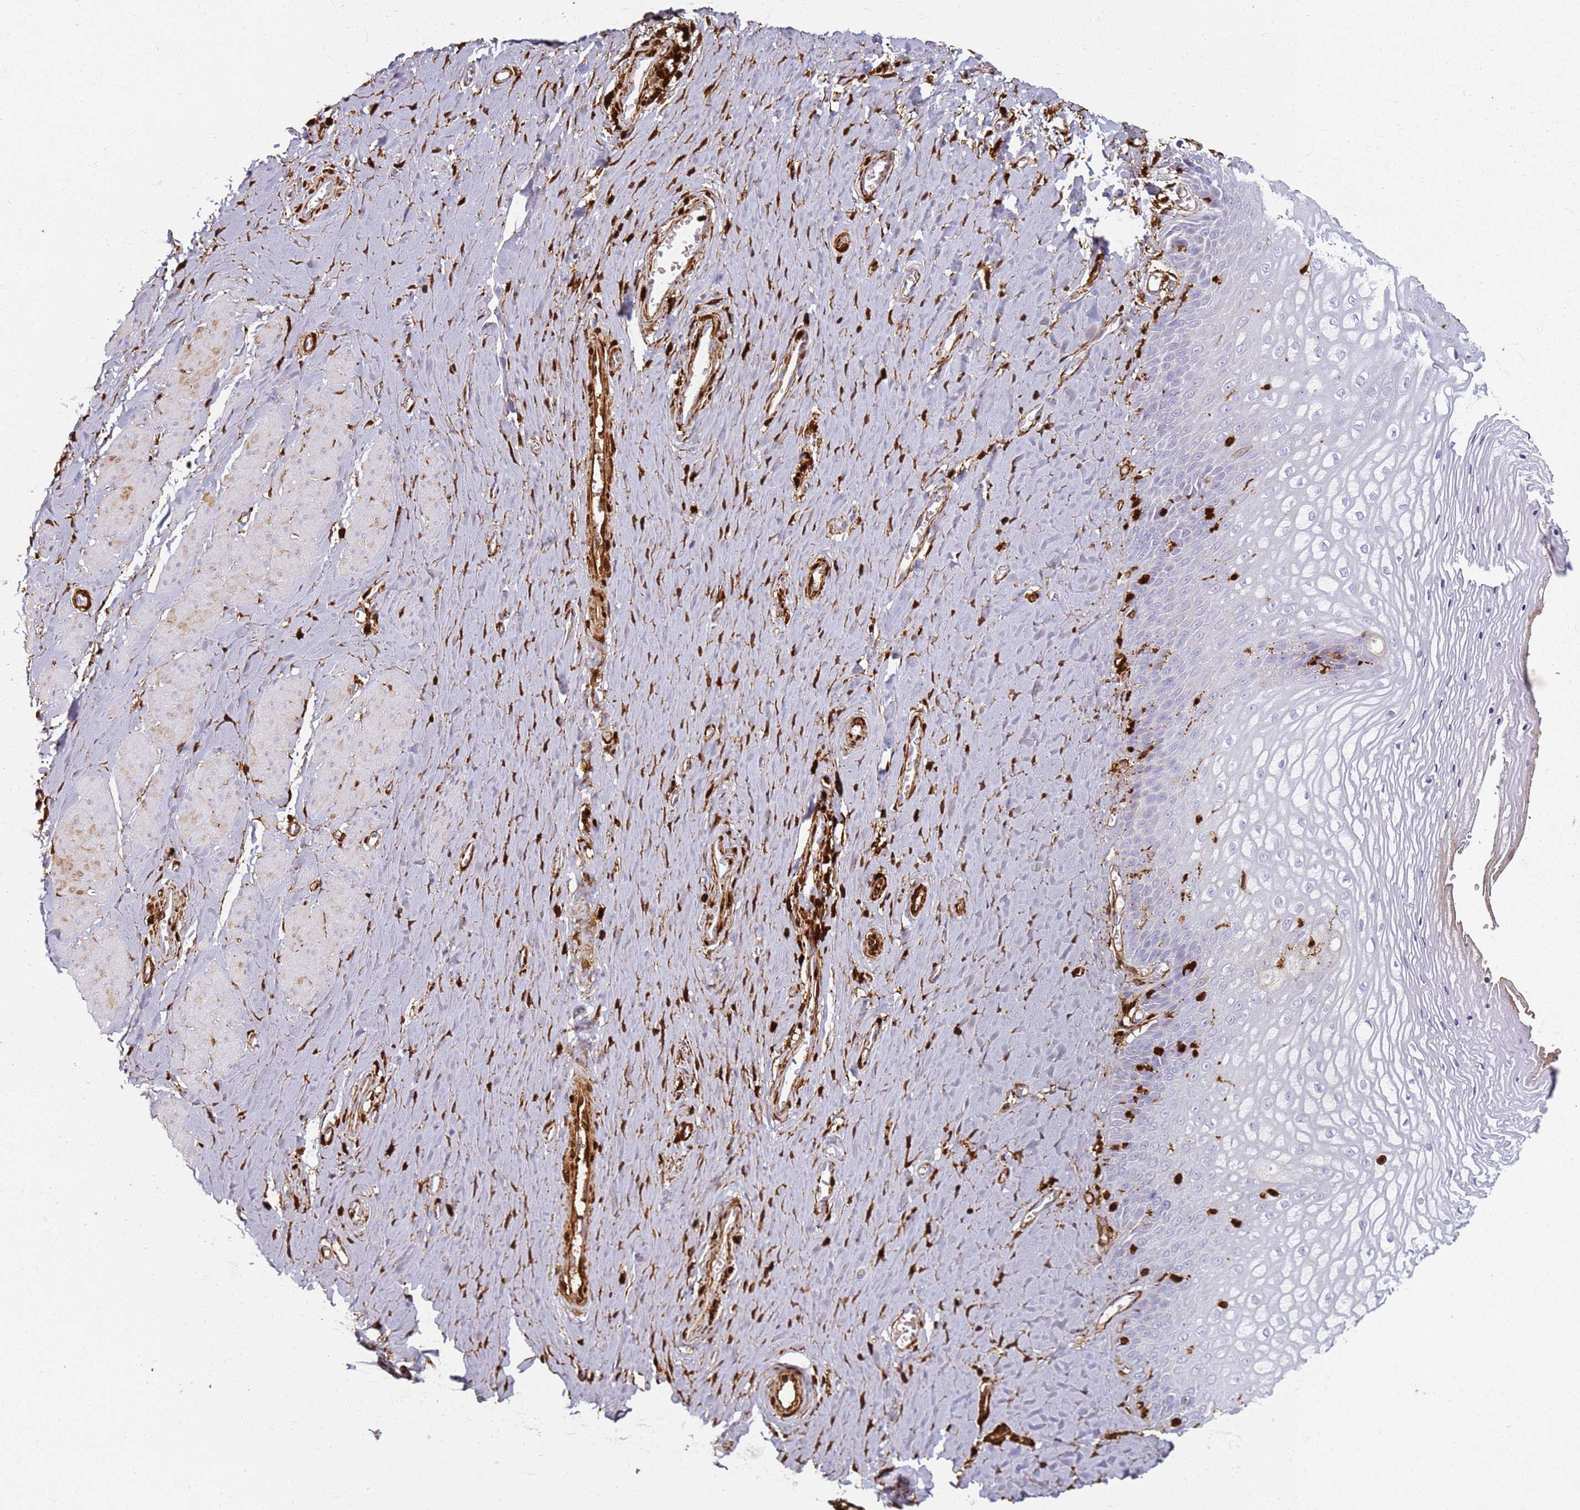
{"staining": {"intensity": "negative", "quantity": "none", "location": "none"}, "tissue": "vagina", "cell_type": "Squamous epithelial cells", "image_type": "normal", "snomed": [{"axis": "morphology", "description": "Normal tissue, NOS"}, {"axis": "topography", "description": "Vagina"}], "caption": "IHC photomicrograph of normal vagina: human vagina stained with DAB (3,3'-diaminobenzidine) reveals no significant protein expression in squamous epithelial cells.", "gene": "S100A4", "patient": {"sex": "female", "age": 65}}